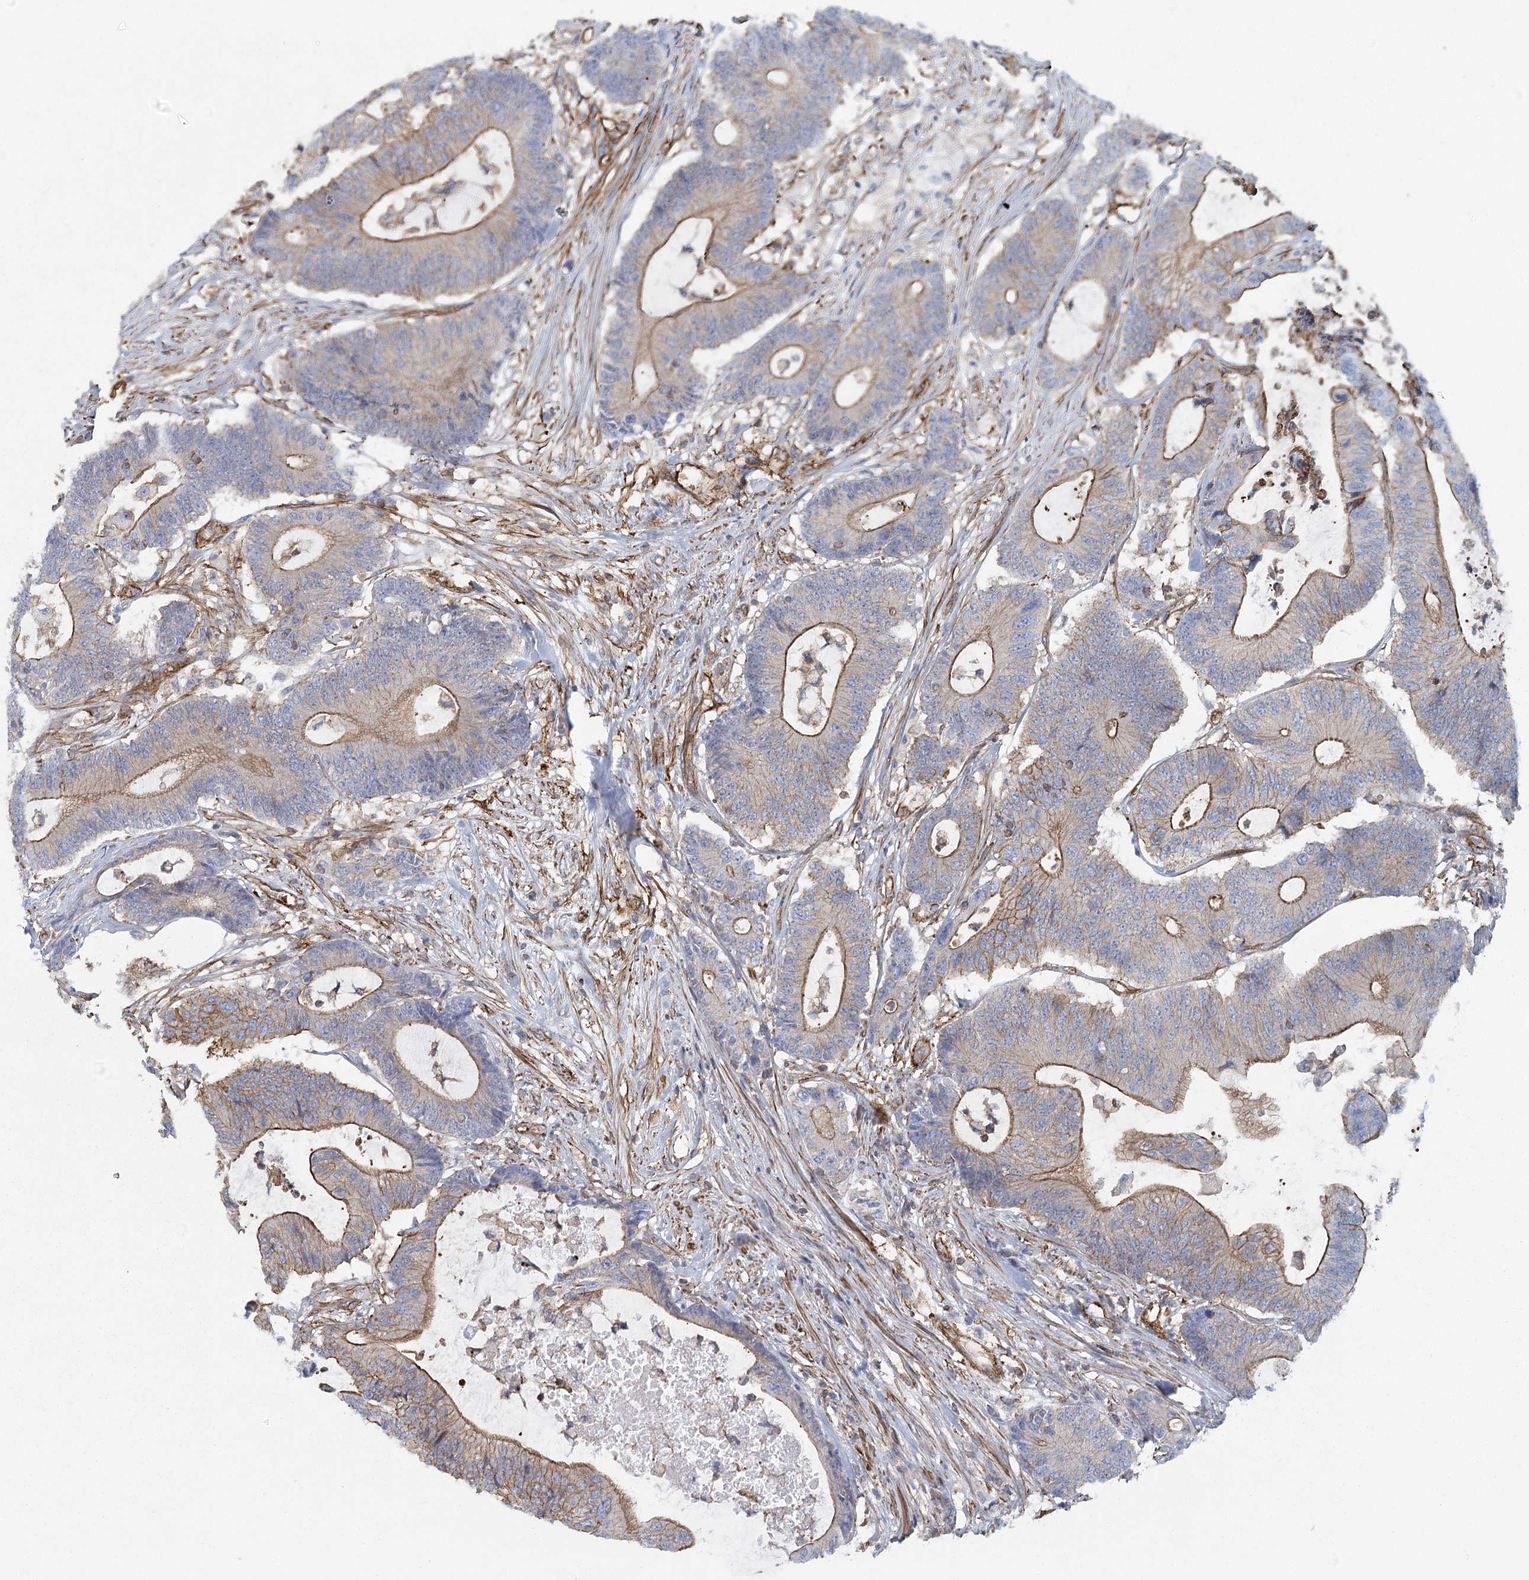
{"staining": {"intensity": "moderate", "quantity": ">75%", "location": "cytoplasmic/membranous"}, "tissue": "colorectal cancer", "cell_type": "Tumor cells", "image_type": "cancer", "snomed": [{"axis": "morphology", "description": "Adenocarcinoma, NOS"}, {"axis": "topography", "description": "Colon"}], "caption": "Brown immunohistochemical staining in human colorectal adenocarcinoma displays moderate cytoplasmic/membranous positivity in approximately >75% of tumor cells.", "gene": "IFT46", "patient": {"sex": "female", "age": 84}}